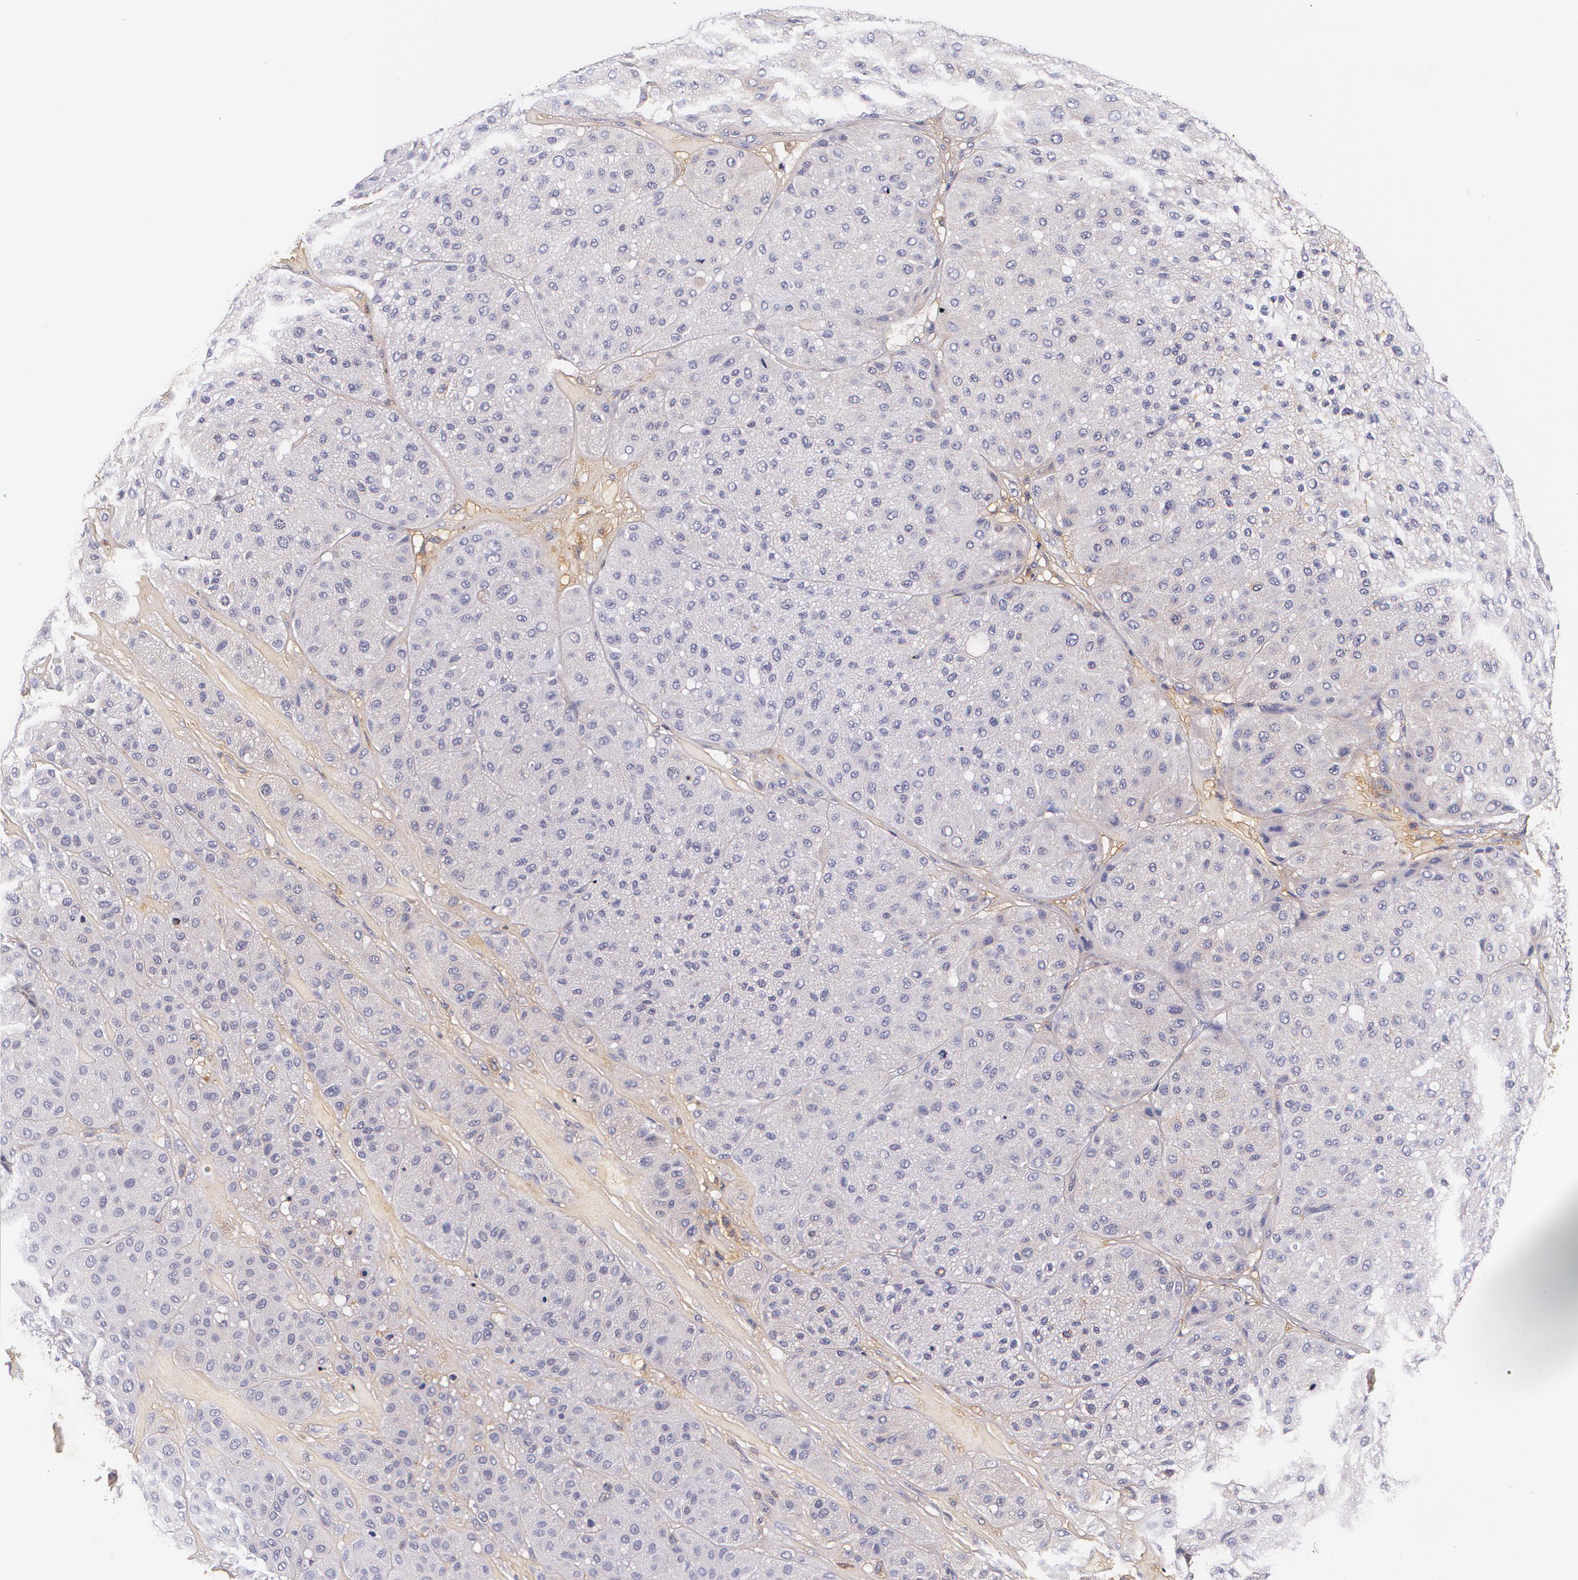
{"staining": {"intensity": "negative", "quantity": "none", "location": "none"}, "tissue": "melanoma", "cell_type": "Tumor cells", "image_type": "cancer", "snomed": [{"axis": "morphology", "description": "Normal tissue, NOS"}, {"axis": "morphology", "description": "Malignant melanoma, Metastatic site"}, {"axis": "topography", "description": "Skin"}], "caption": "Photomicrograph shows no protein staining in tumor cells of melanoma tissue.", "gene": "TTR", "patient": {"sex": "male", "age": 41}}